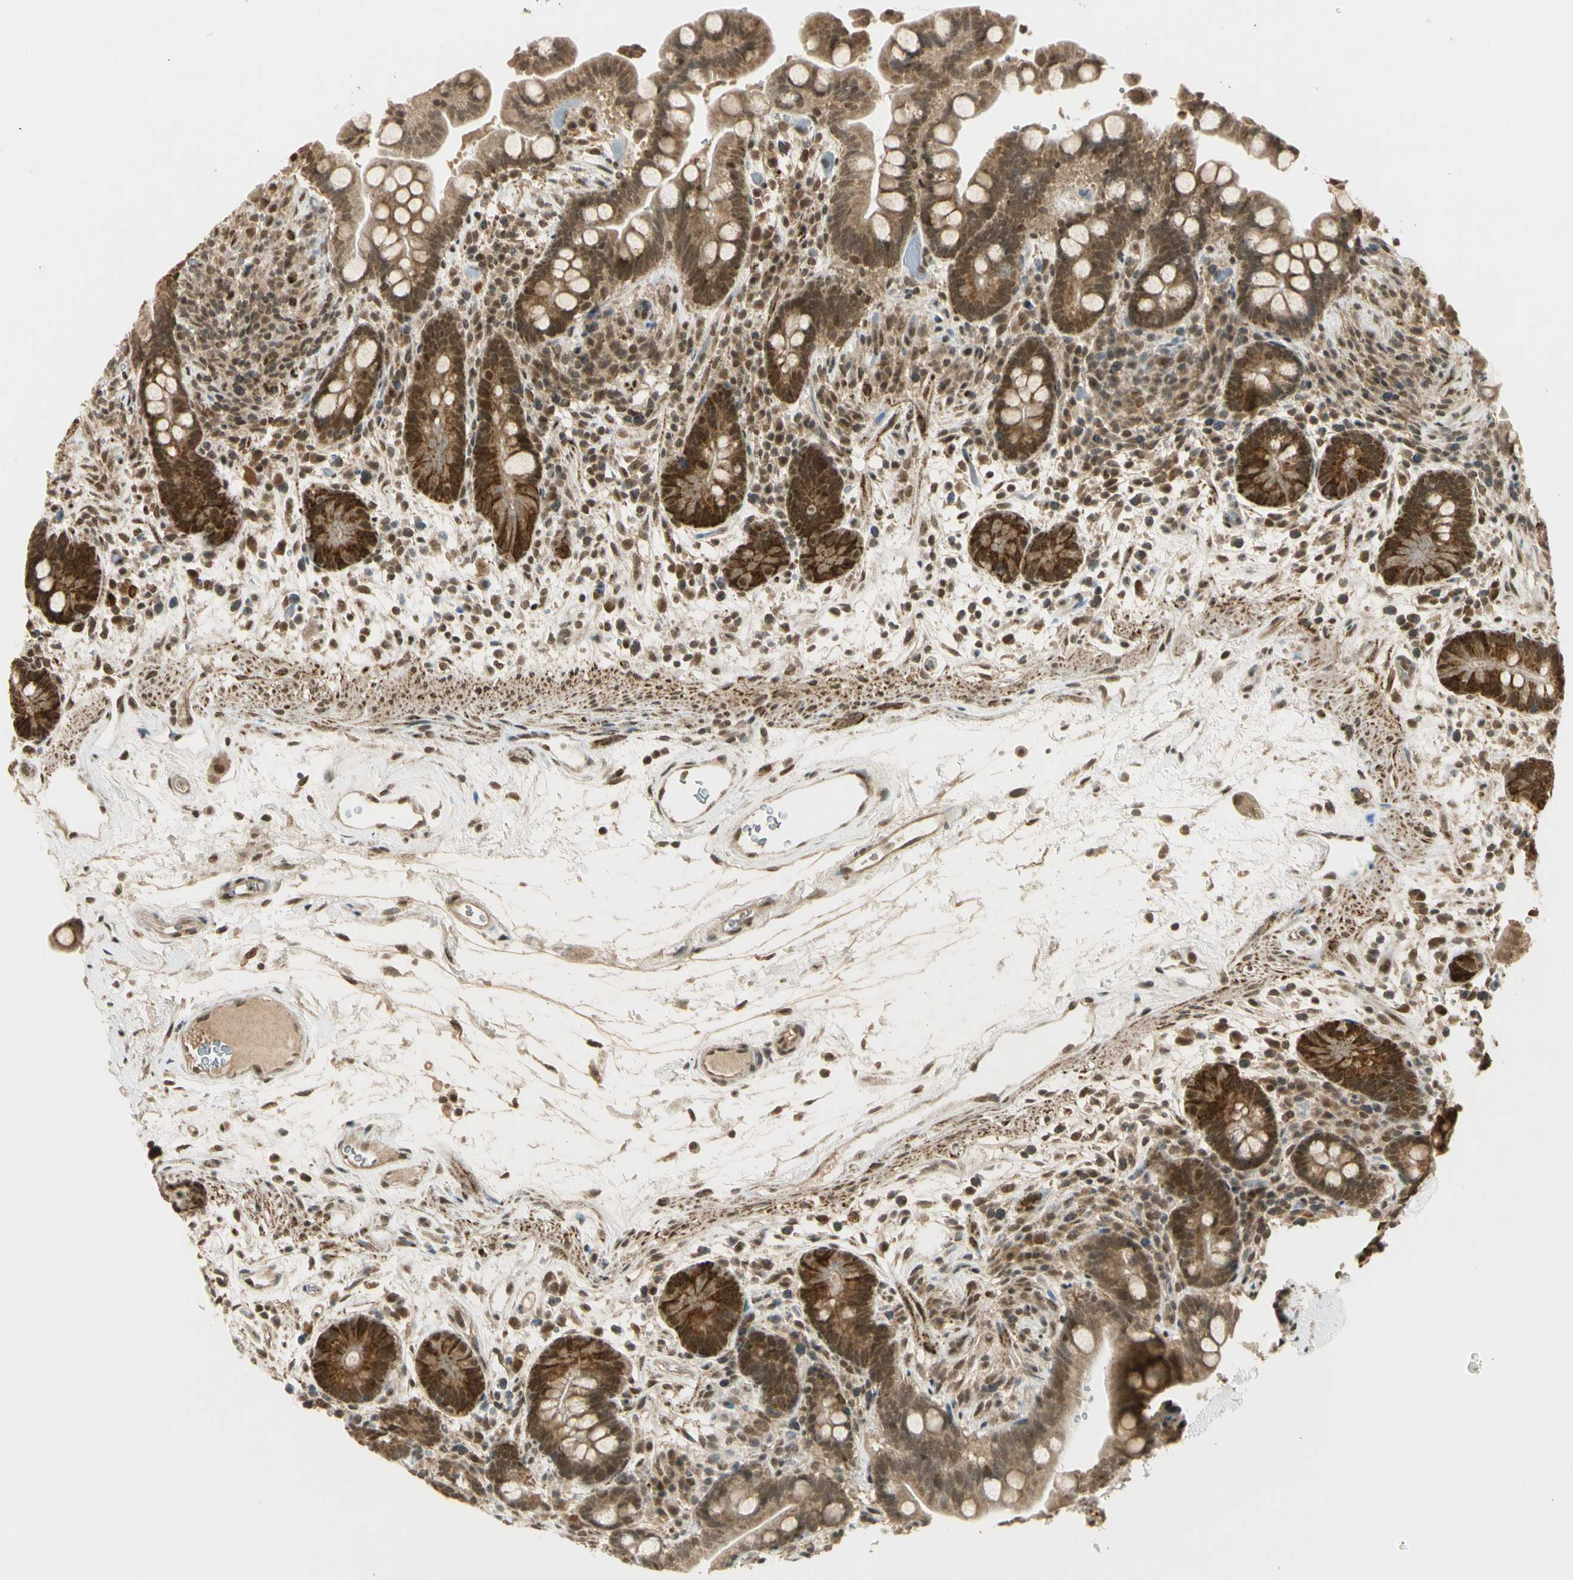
{"staining": {"intensity": "moderate", "quantity": ">75%", "location": "cytoplasmic/membranous,nuclear"}, "tissue": "colon", "cell_type": "Endothelial cells", "image_type": "normal", "snomed": [{"axis": "morphology", "description": "Normal tissue, NOS"}, {"axis": "topography", "description": "Colon"}], "caption": "A brown stain shows moderate cytoplasmic/membranous,nuclear expression of a protein in endothelial cells of unremarkable colon.", "gene": "ZNF135", "patient": {"sex": "male", "age": 73}}